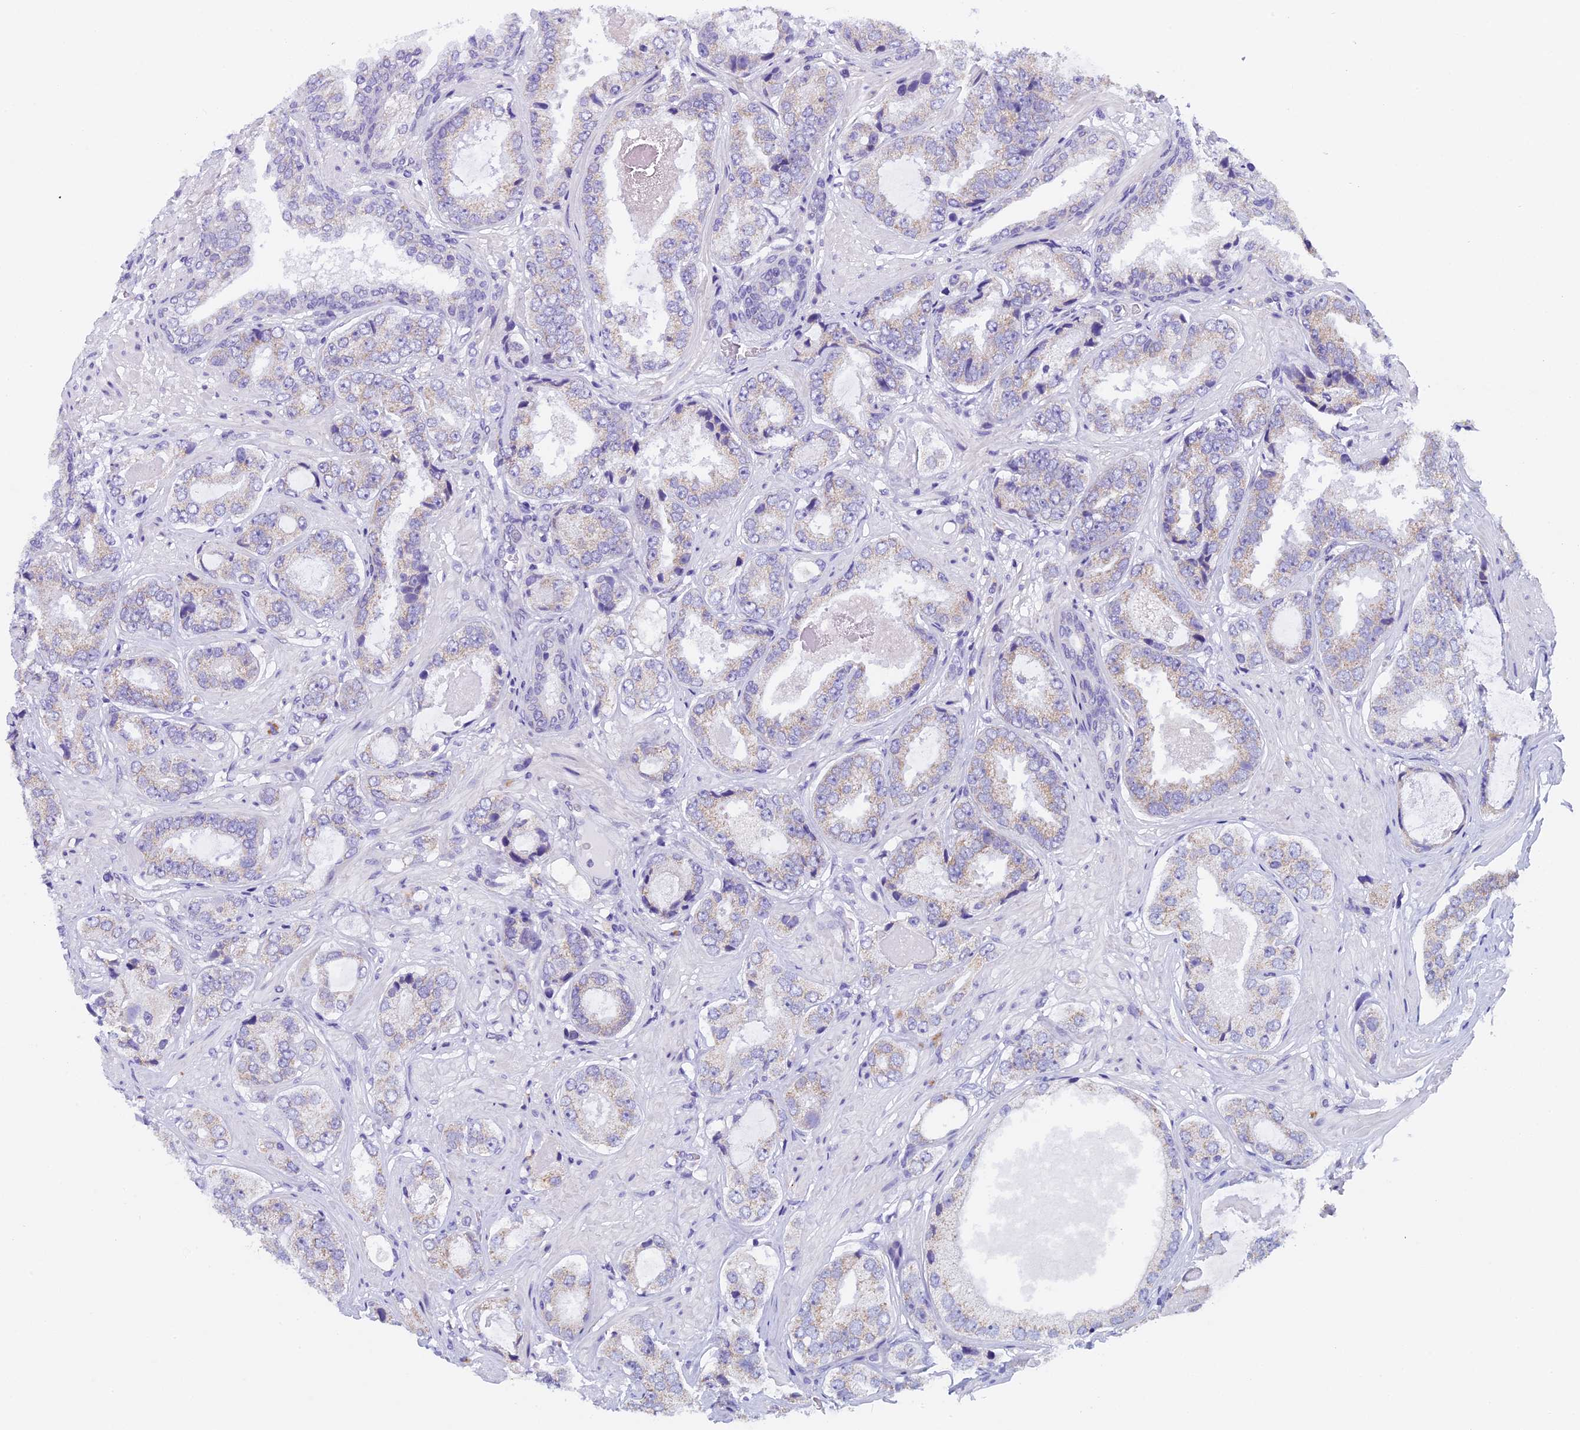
{"staining": {"intensity": "weak", "quantity": "<25%", "location": "cytoplasmic/membranous"}, "tissue": "prostate cancer", "cell_type": "Tumor cells", "image_type": "cancer", "snomed": [{"axis": "morphology", "description": "Adenocarcinoma, High grade"}, {"axis": "topography", "description": "Prostate"}], "caption": "Protein analysis of prostate cancer reveals no significant positivity in tumor cells.", "gene": "ZNF317", "patient": {"sex": "male", "age": 59}}